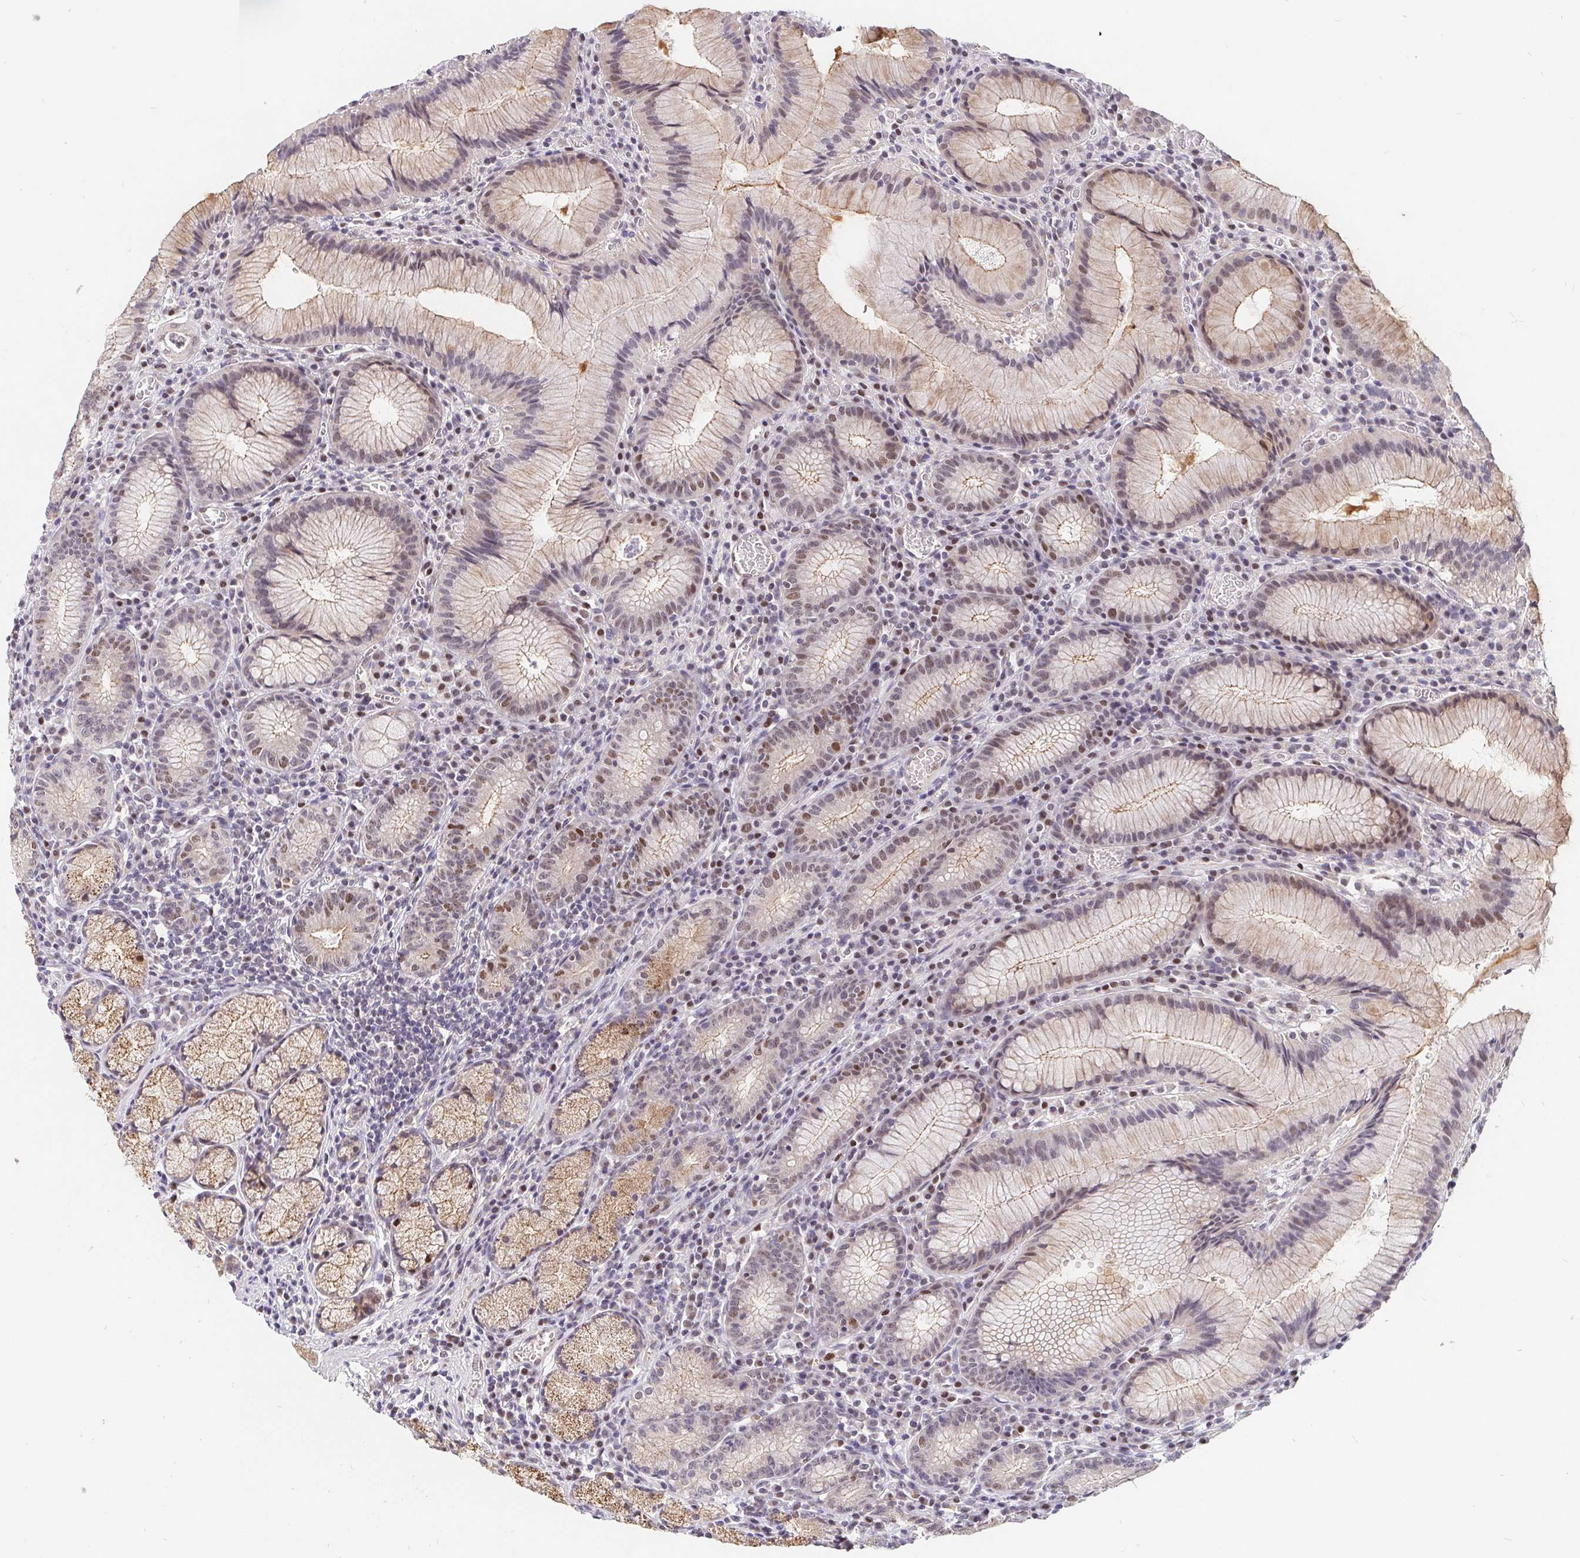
{"staining": {"intensity": "moderate", "quantity": "25%-75%", "location": "cytoplasmic/membranous,nuclear"}, "tissue": "stomach", "cell_type": "Glandular cells", "image_type": "normal", "snomed": [{"axis": "morphology", "description": "Normal tissue, NOS"}, {"axis": "topography", "description": "Stomach"}], "caption": "A brown stain labels moderate cytoplasmic/membranous,nuclear positivity of a protein in glandular cells of benign stomach.", "gene": "POU2F1", "patient": {"sex": "male", "age": 55}}